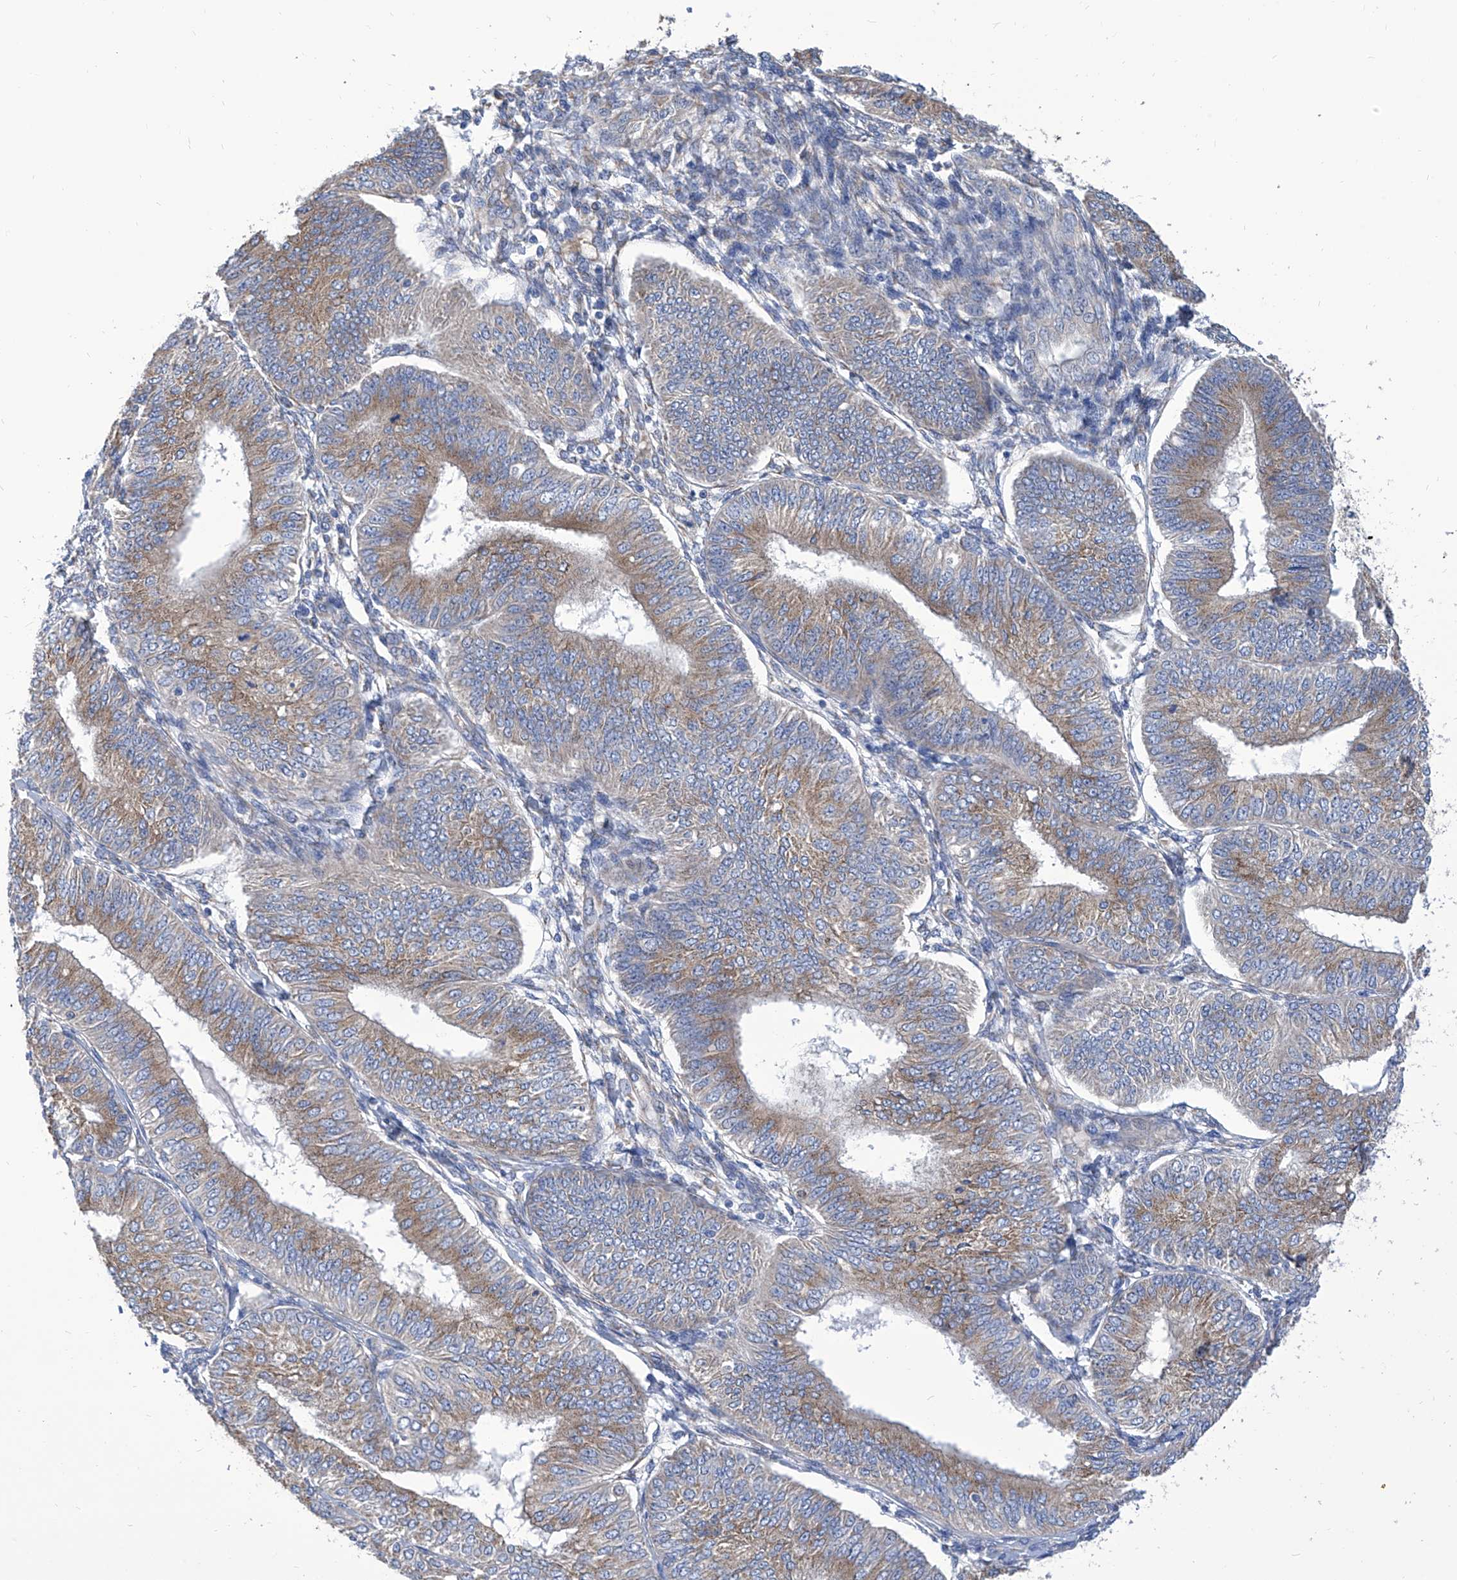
{"staining": {"intensity": "moderate", "quantity": "25%-75%", "location": "cytoplasmic/membranous"}, "tissue": "endometrial cancer", "cell_type": "Tumor cells", "image_type": "cancer", "snomed": [{"axis": "morphology", "description": "Adenocarcinoma, NOS"}, {"axis": "topography", "description": "Endometrium"}], "caption": "A brown stain shows moderate cytoplasmic/membranous expression of a protein in human endometrial adenocarcinoma tumor cells.", "gene": "TJAP1", "patient": {"sex": "female", "age": 58}}